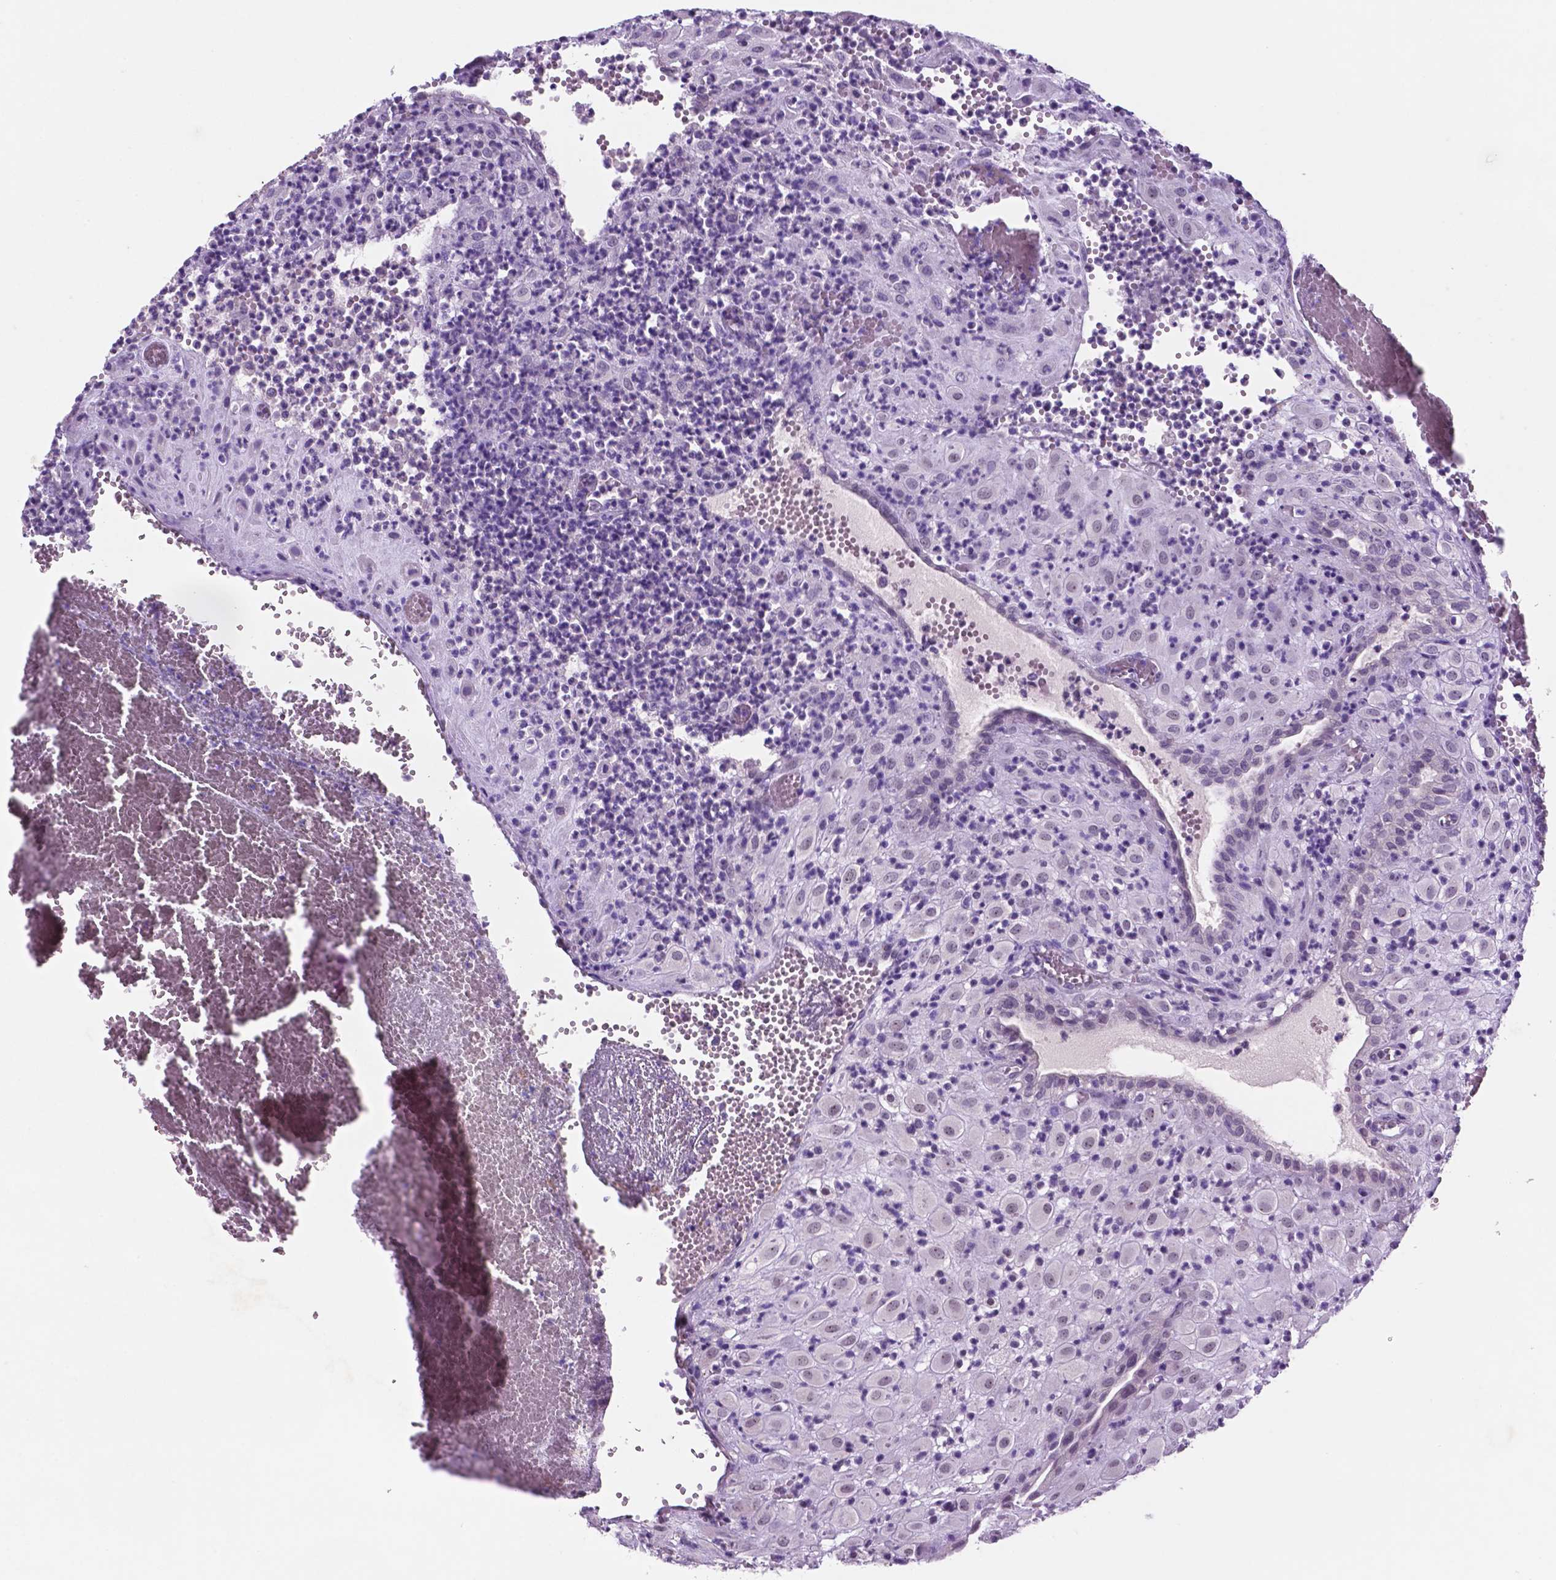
{"staining": {"intensity": "negative", "quantity": "none", "location": "none"}, "tissue": "placenta", "cell_type": "Decidual cells", "image_type": "normal", "snomed": [{"axis": "morphology", "description": "Normal tissue, NOS"}, {"axis": "topography", "description": "Placenta"}], "caption": "DAB (3,3'-diaminobenzidine) immunohistochemical staining of normal human placenta displays no significant staining in decidual cells.", "gene": "C18orf21", "patient": {"sex": "female", "age": 24}}